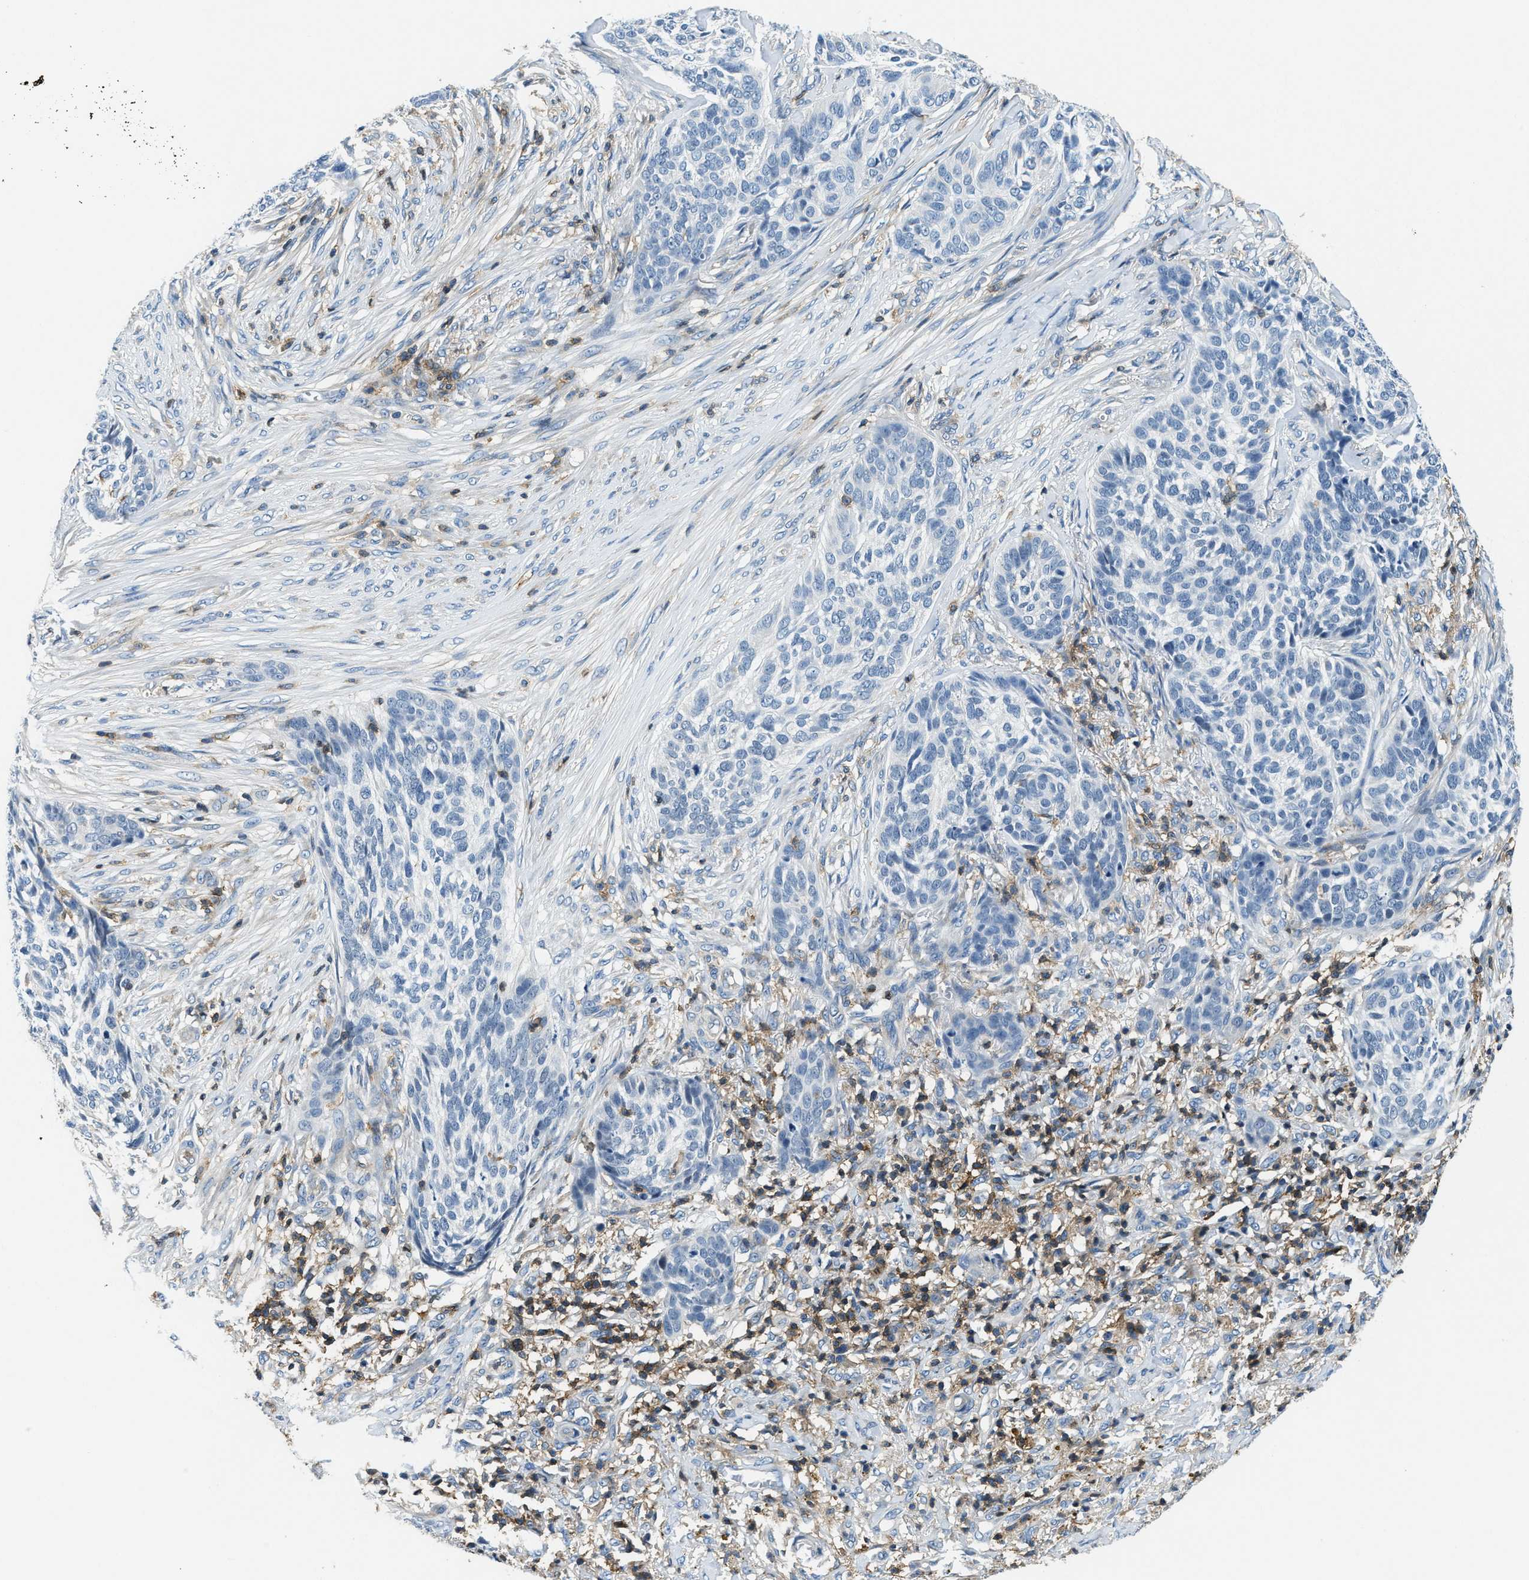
{"staining": {"intensity": "negative", "quantity": "none", "location": "none"}, "tissue": "skin cancer", "cell_type": "Tumor cells", "image_type": "cancer", "snomed": [{"axis": "morphology", "description": "Basal cell carcinoma"}, {"axis": "topography", "description": "Skin"}], "caption": "Basal cell carcinoma (skin) was stained to show a protein in brown. There is no significant expression in tumor cells.", "gene": "MYO1G", "patient": {"sex": "male", "age": 85}}